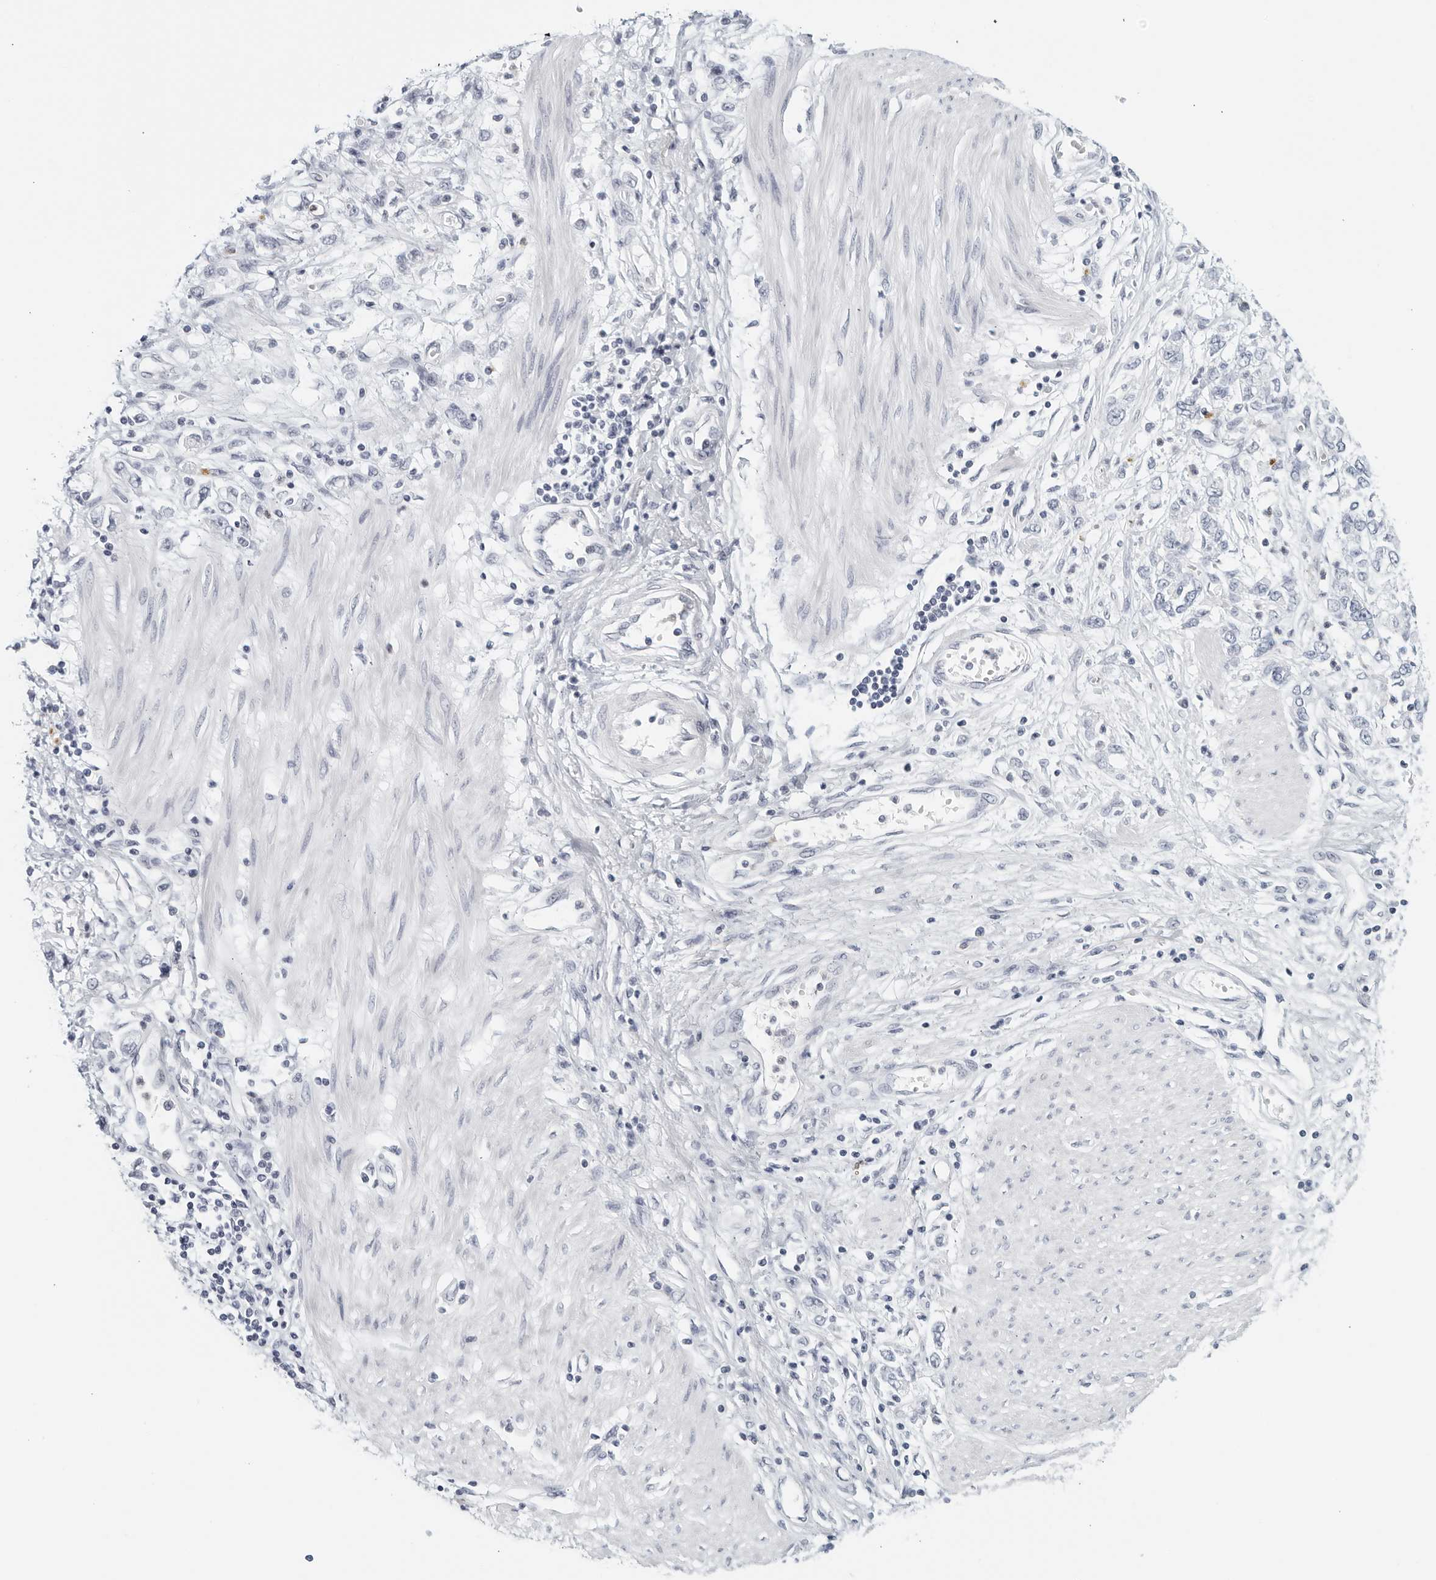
{"staining": {"intensity": "negative", "quantity": "none", "location": "none"}, "tissue": "stomach cancer", "cell_type": "Tumor cells", "image_type": "cancer", "snomed": [{"axis": "morphology", "description": "Adenocarcinoma, NOS"}, {"axis": "topography", "description": "Stomach"}], "caption": "The micrograph reveals no significant positivity in tumor cells of adenocarcinoma (stomach).", "gene": "KLK7", "patient": {"sex": "female", "age": 76}}